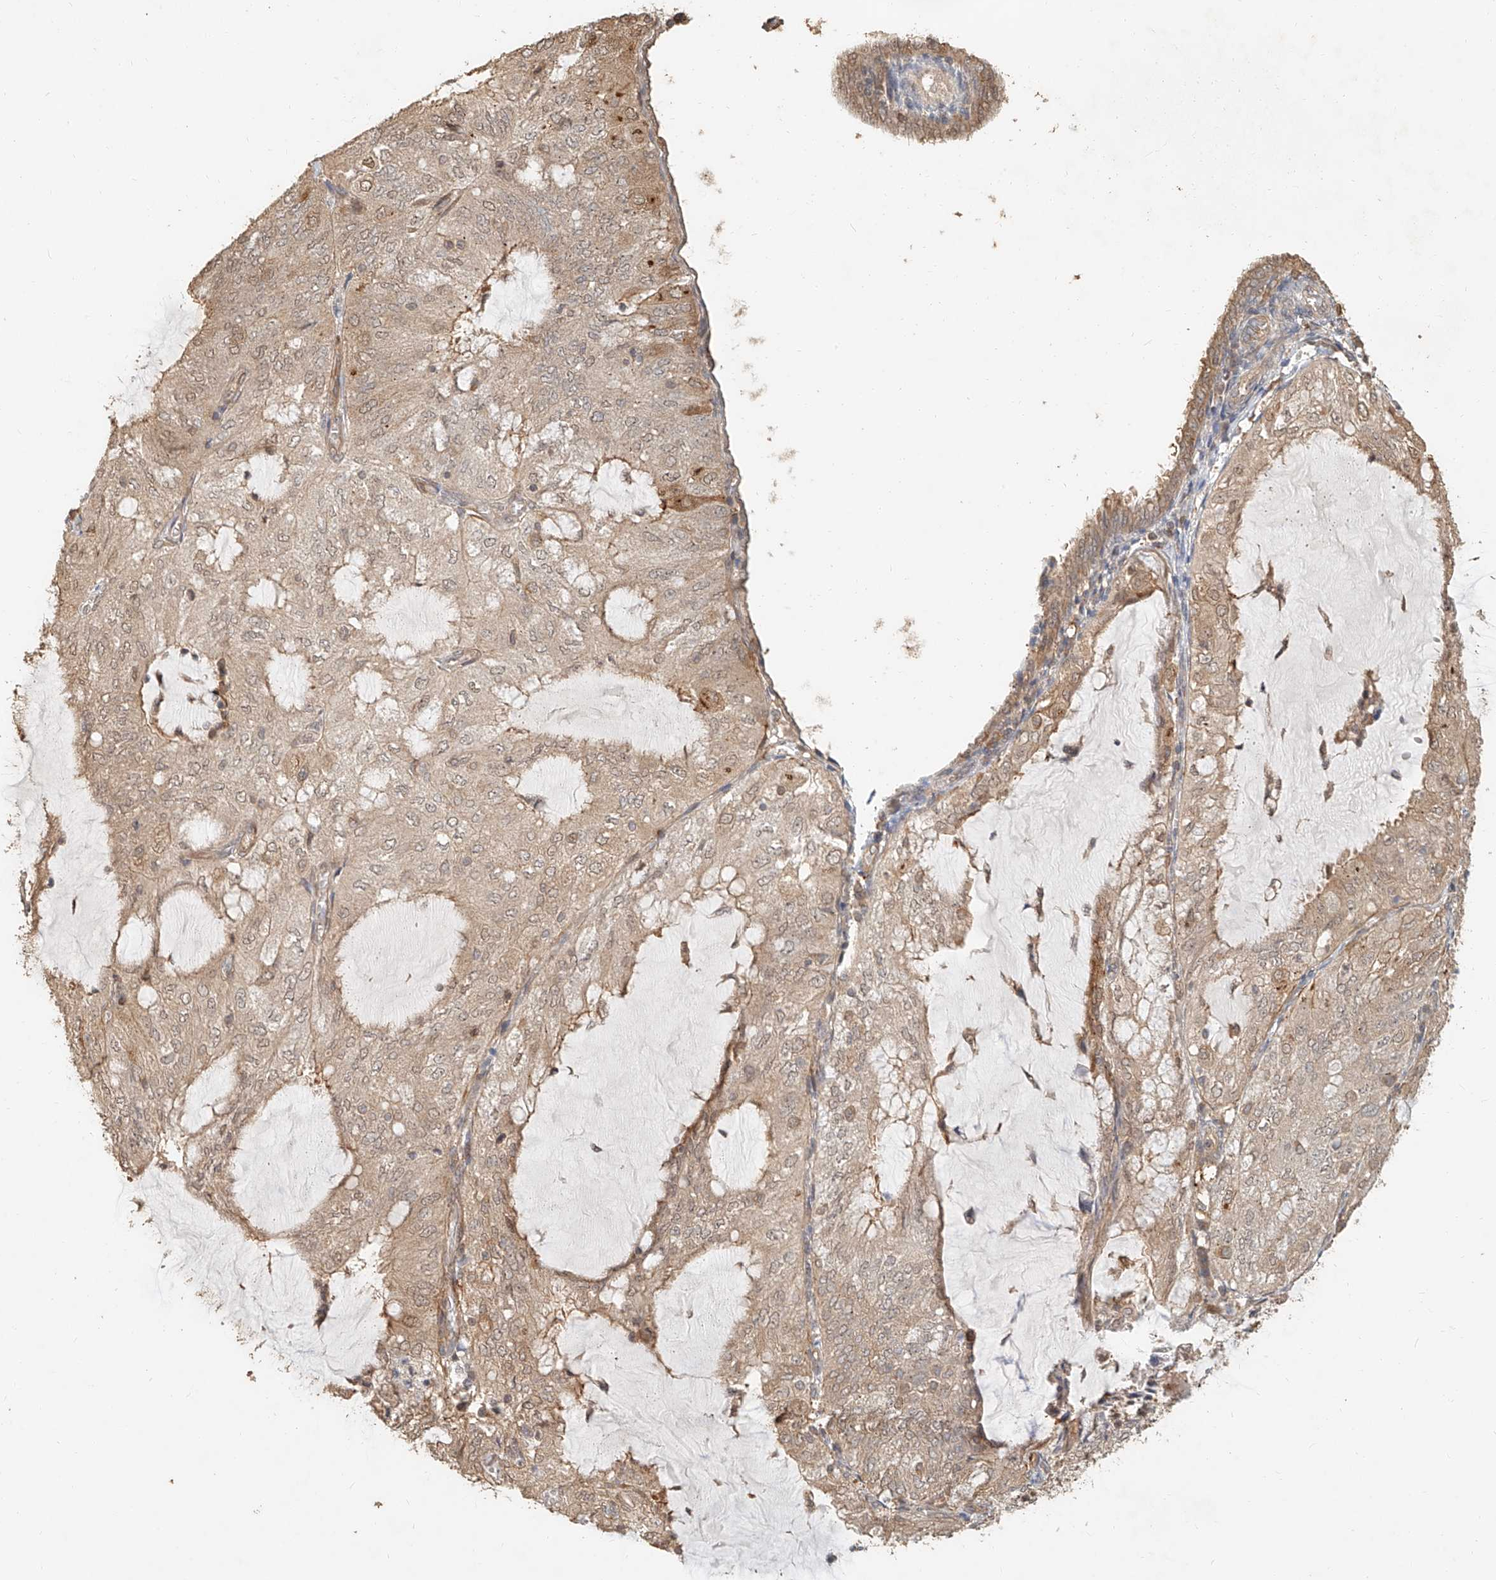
{"staining": {"intensity": "weak", "quantity": ">75%", "location": "cytoplasmic/membranous"}, "tissue": "endometrial cancer", "cell_type": "Tumor cells", "image_type": "cancer", "snomed": [{"axis": "morphology", "description": "Adenocarcinoma, NOS"}, {"axis": "topography", "description": "Endometrium"}], "caption": "Human endometrial cancer stained for a protein (brown) shows weak cytoplasmic/membranous positive positivity in approximately >75% of tumor cells.", "gene": "NAP1L1", "patient": {"sex": "female", "age": 81}}